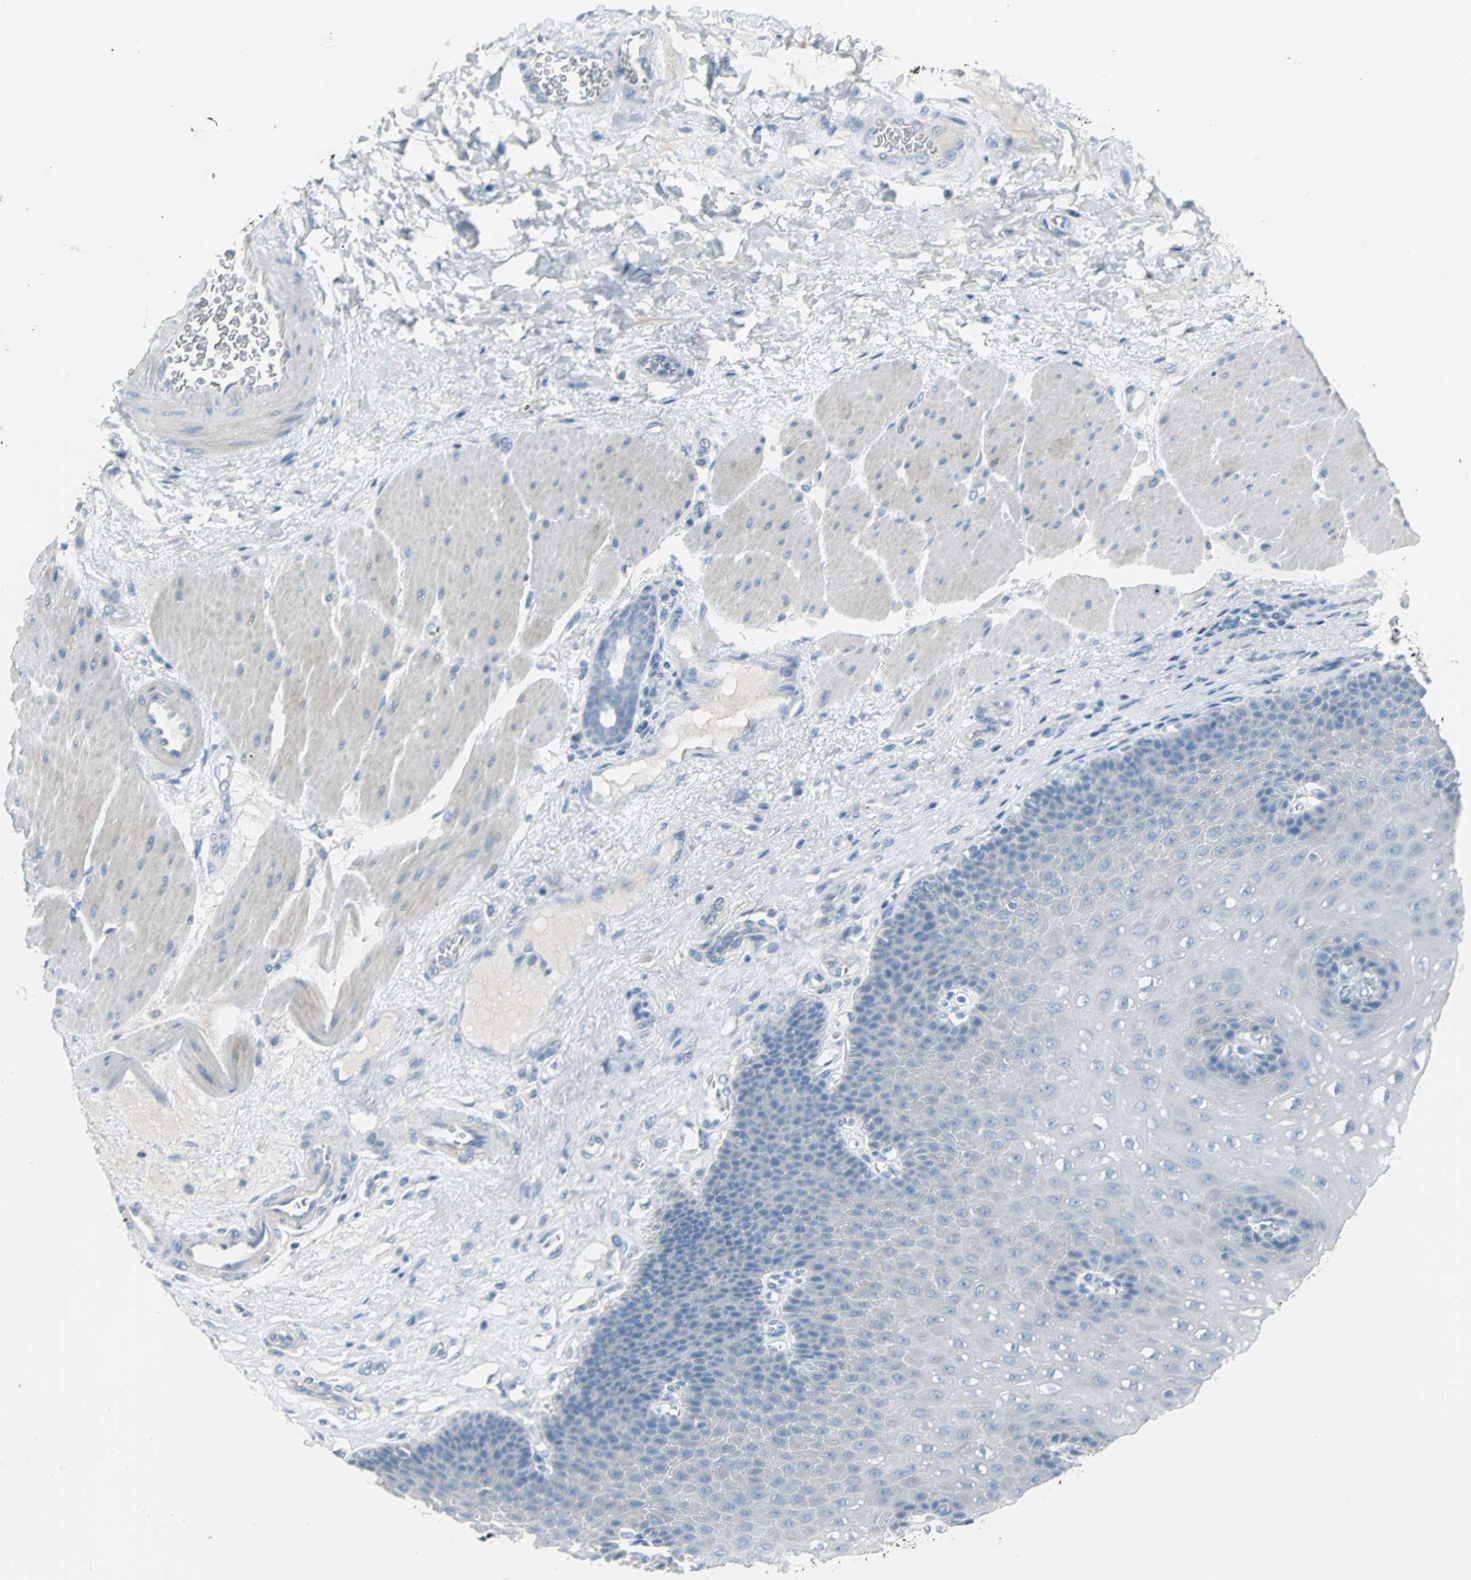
{"staining": {"intensity": "negative", "quantity": "none", "location": "none"}, "tissue": "esophagus", "cell_type": "Squamous epithelial cells", "image_type": "normal", "snomed": [{"axis": "morphology", "description": "Normal tissue, NOS"}, {"axis": "topography", "description": "Esophagus"}], "caption": "DAB (3,3'-diaminobenzidine) immunohistochemical staining of unremarkable human esophagus demonstrates no significant positivity in squamous epithelial cells. (IHC, brightfield microscopy, high magnification).", "gene": "PTGDS", "patient": {"sex": "female", "age": 72}}